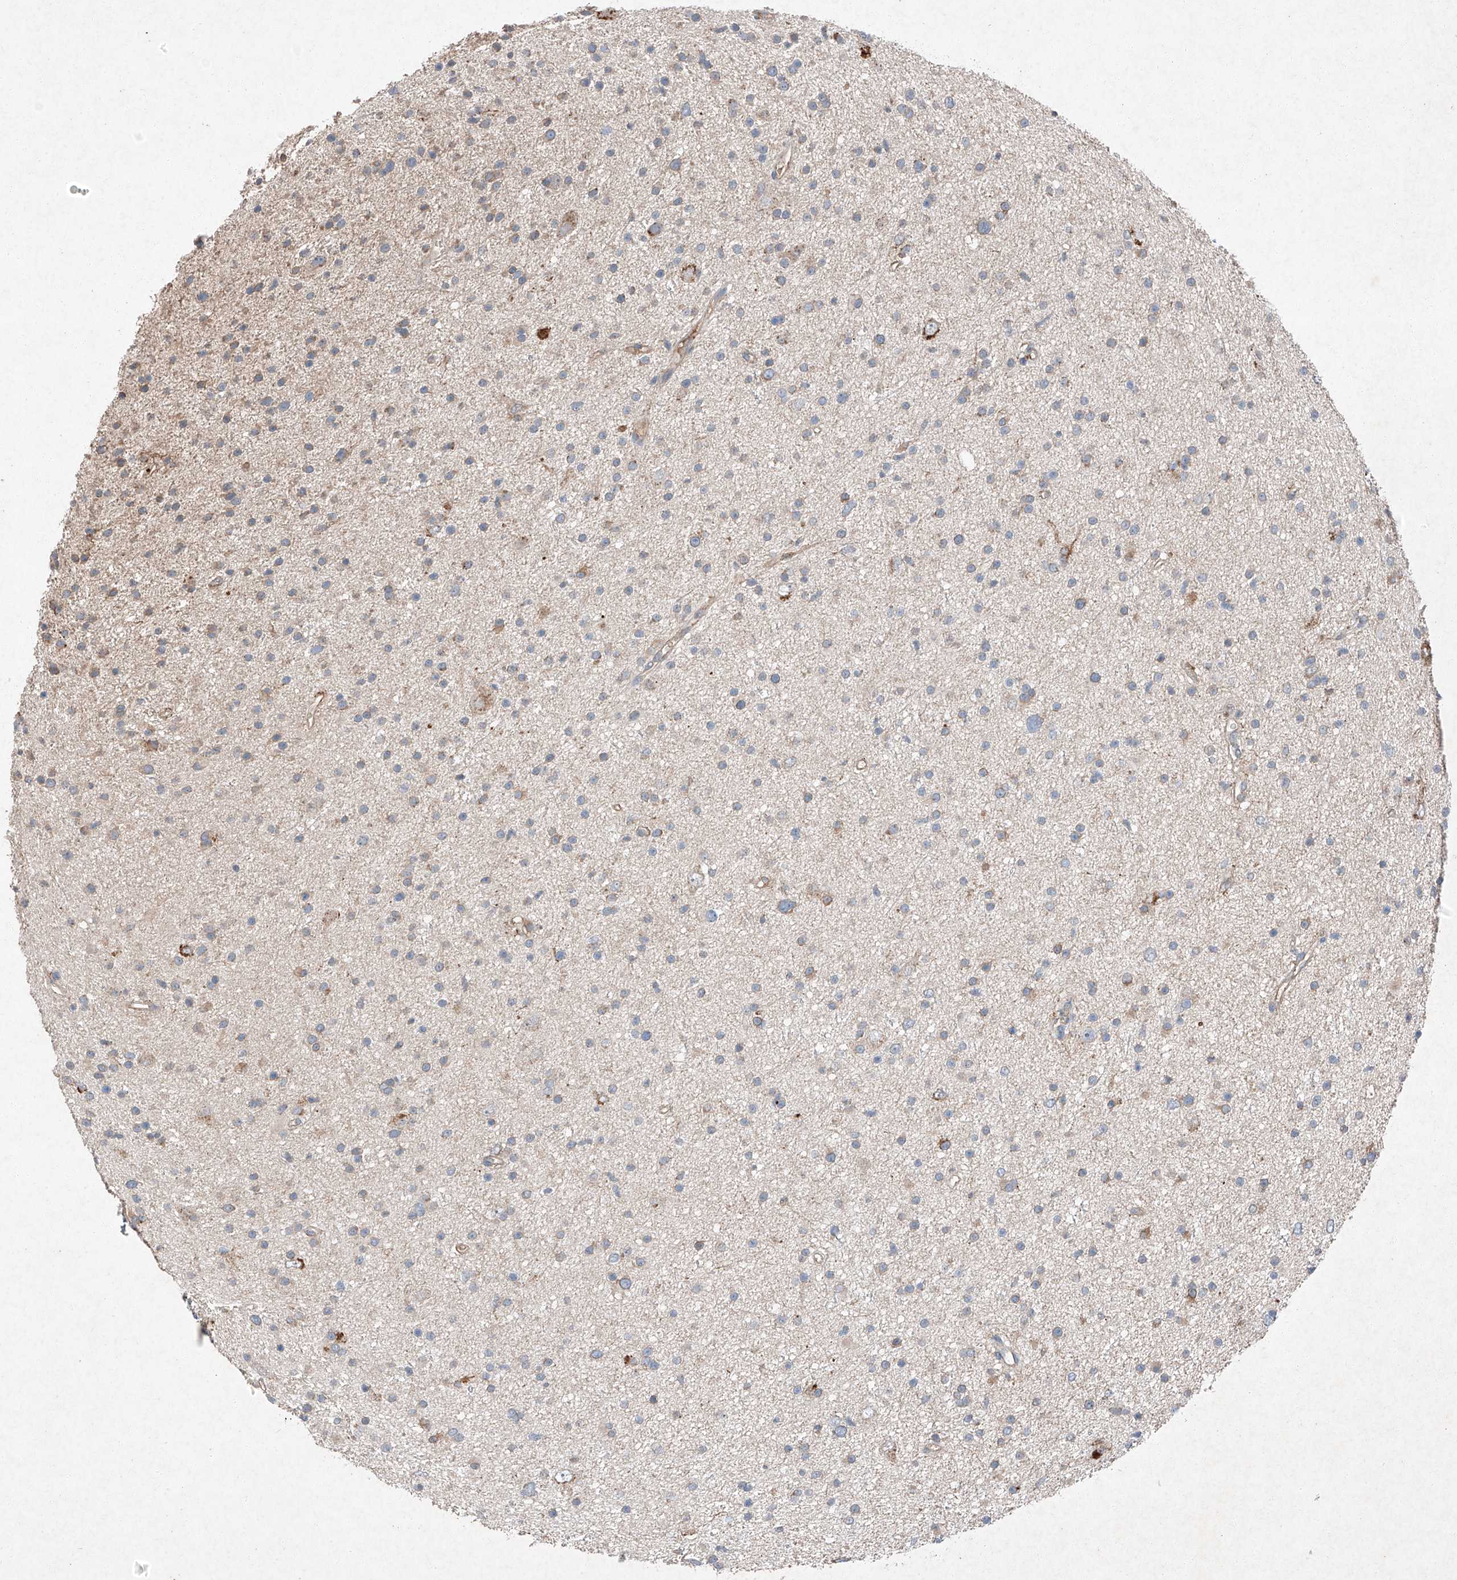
{"staining": {"intensity": "negative", "quantity": "none", "location": "none"}, "tissue": "glioma", "cell_type": "Tumor cells", "image_type": "cancer", "snomed": [{"axis": "morphology", "description": "Glioma, malignant, Low grade"}, {"axis": "topography", "description": "Cerebral cortex"}], "caption": "Immunohistochemical staining of human glioma shows no significant staining in tumor cells.", "gene": "RUSC1", "patient": {"sex": "female", "age": 39}}